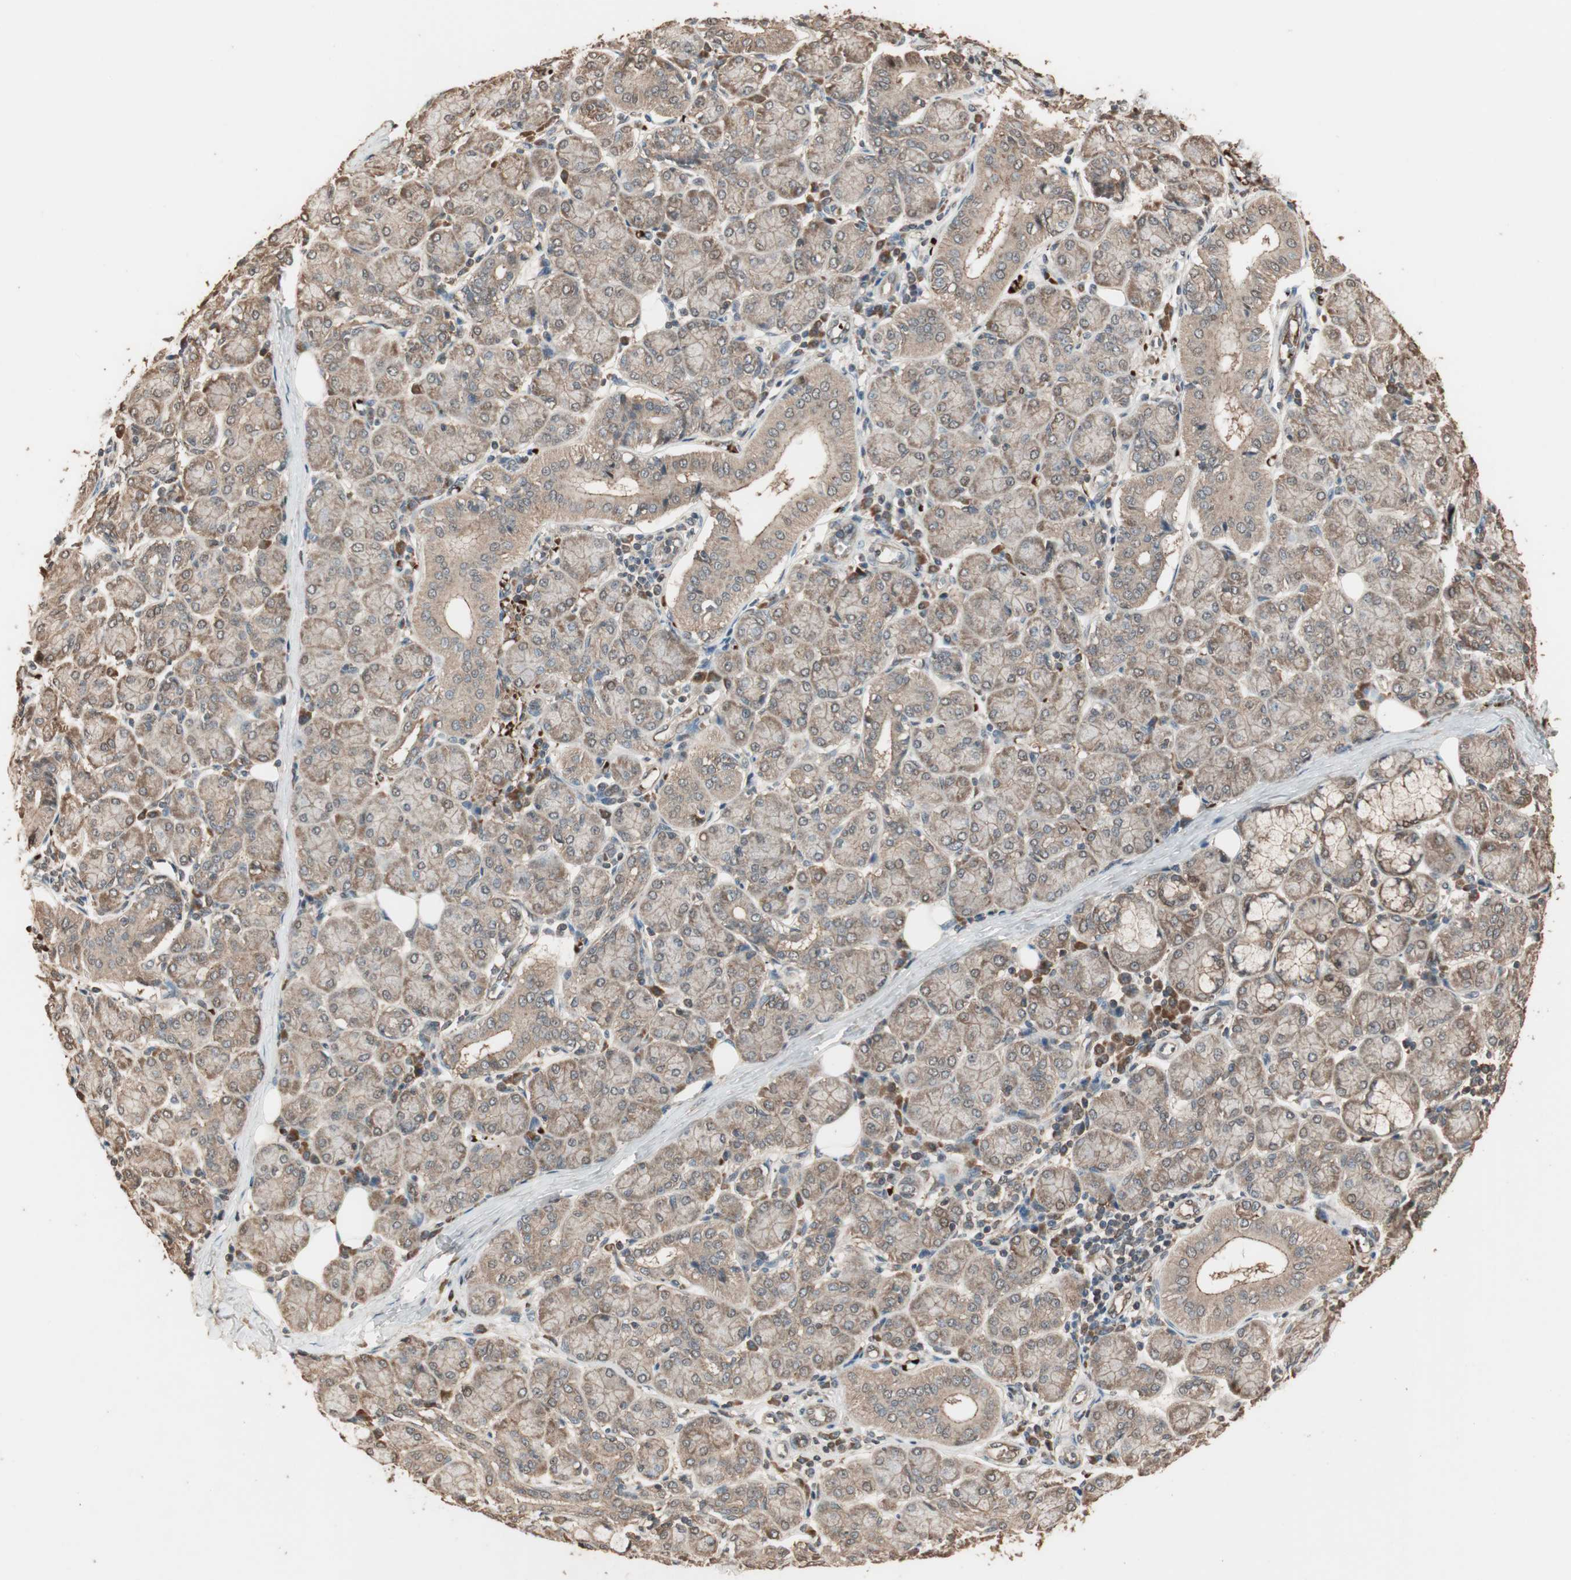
{"staining": {"intensity": "moderate", "quantity": ">75%", "location": "cytoplasmic/membranous,nuclear"}, "tissue": "salivary gland", "cell_type": "Glandular cells", "image_type": "normal", "snomed": [{"axis": "morphology", "description": "Normal tissue, NOS"}, {"axis": "morphology", "description": "Inflammation, NOS"}, {"axis": "topography", "description": "Lymph node"}, {"axis": "topography", "description": "Salivary gland"}], "caption": "Moderate cytoplasmic/membranous,nuclear protein expression is seen in approximately >75% of glandular cells in salivary gland. (DAB (3,3'-diaminobenzidine) = brown stain, brightfield microscopy at high magnification).", "gene": "USP20", "patient": {"sex": "male", "age": 3}}